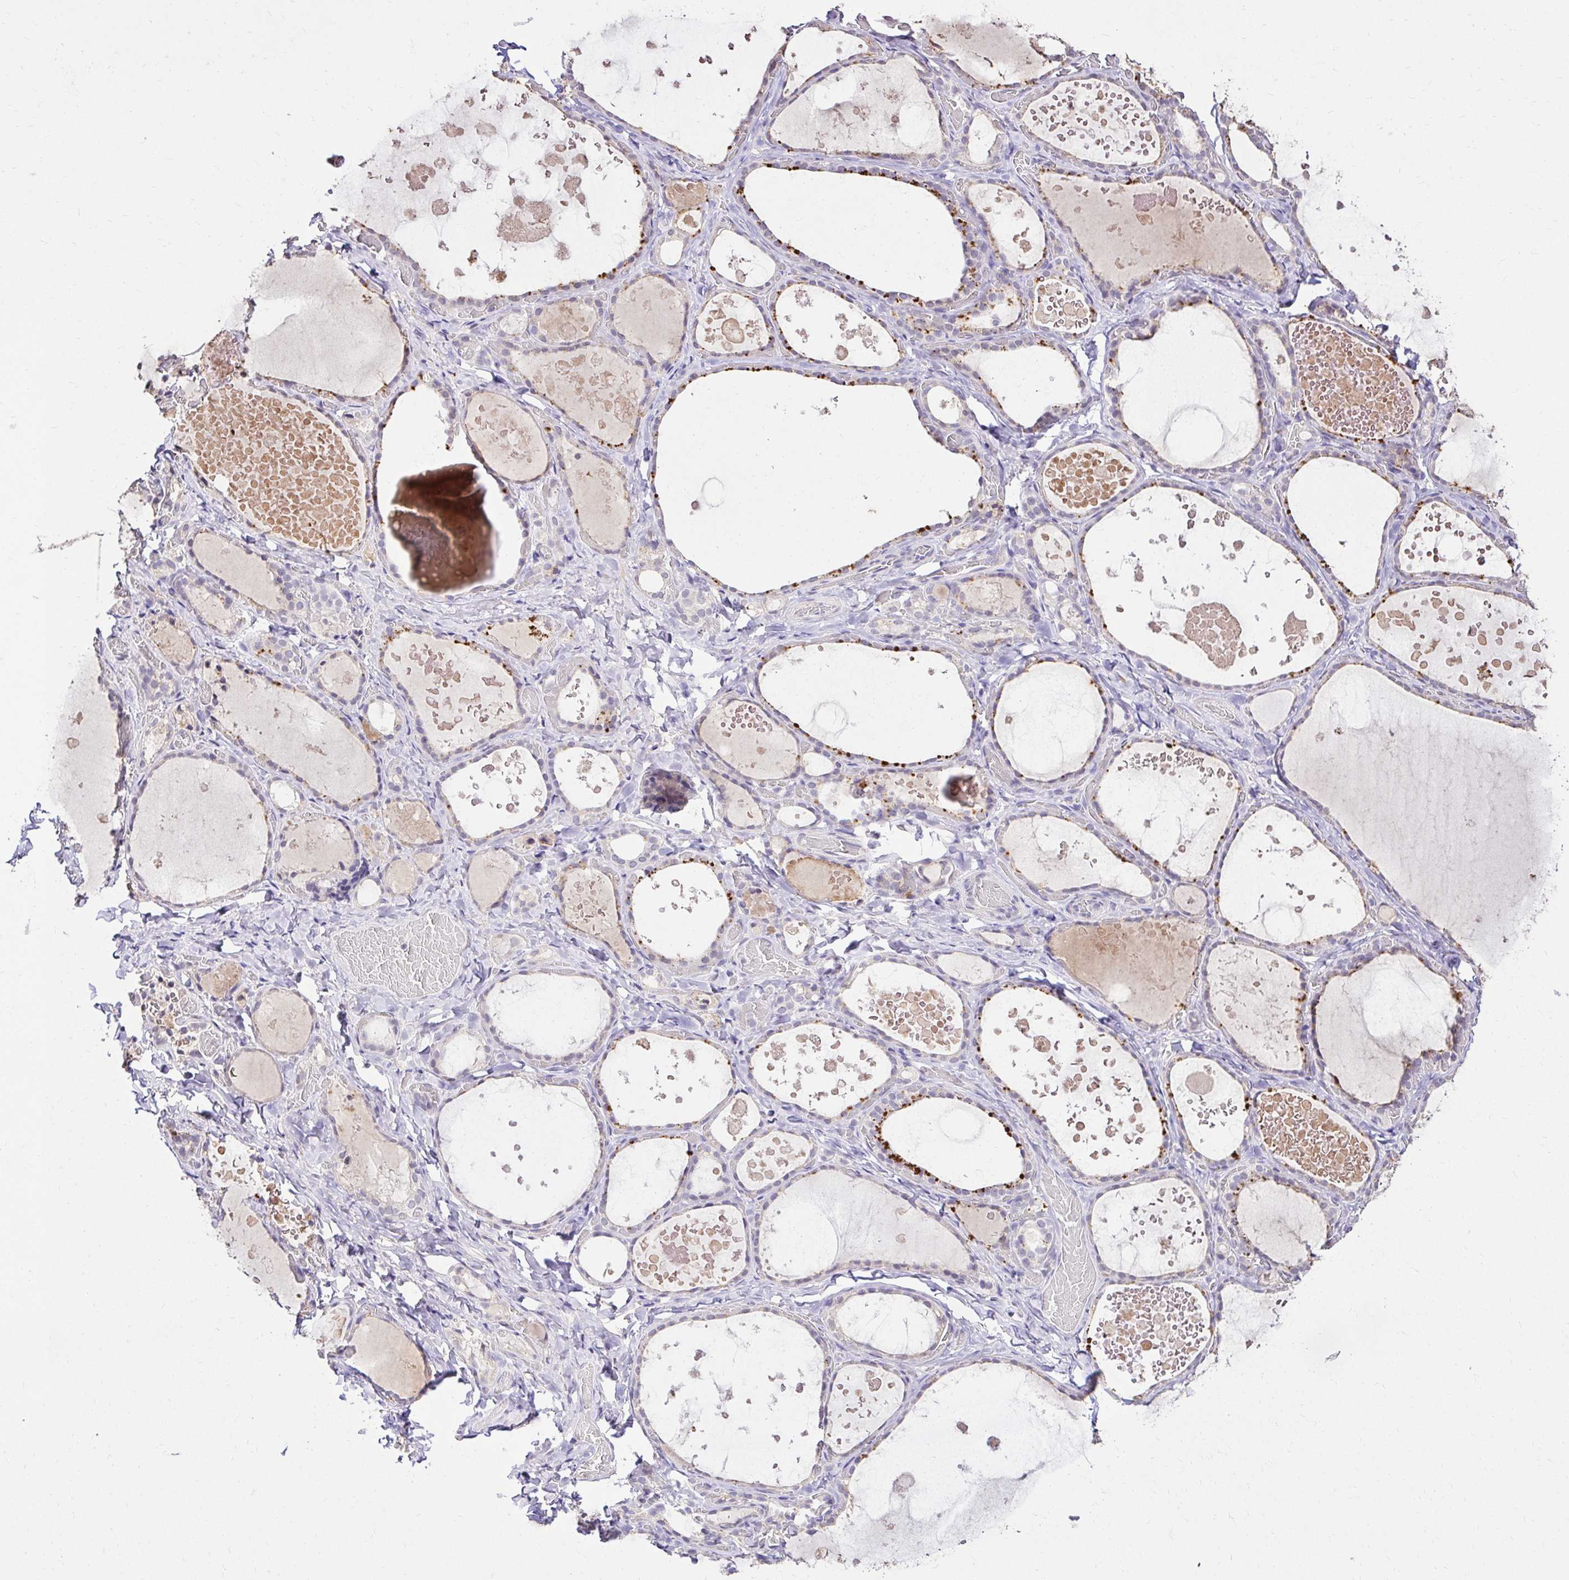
{"staining": {"intensity": "strong", "quantity": "25%-75%", "location": "cytoplasmic/membranous"}, "tissue": "thyroid gland", "cell_type": "Glandular cells", "image_type": "normal", "snomed": [{"axis": "morphology", "description": "Normal tissue, NOS"}, {"axis": "topography", "description": "Thyroid gland"}], "caption": "Immunohistochemistry (IHC) photomicrograph of unremarkable thyroid gland: human thyroid gland stained using immunohistochemistry displays high levels of strong protein expression localized specifically in the cytoplasmic/membranous of glandular cells, appearing as a cytoplasmic/membranous brown color.", "gene": "KIAA1210", "patient": {"sex": "female", "age": 56}}